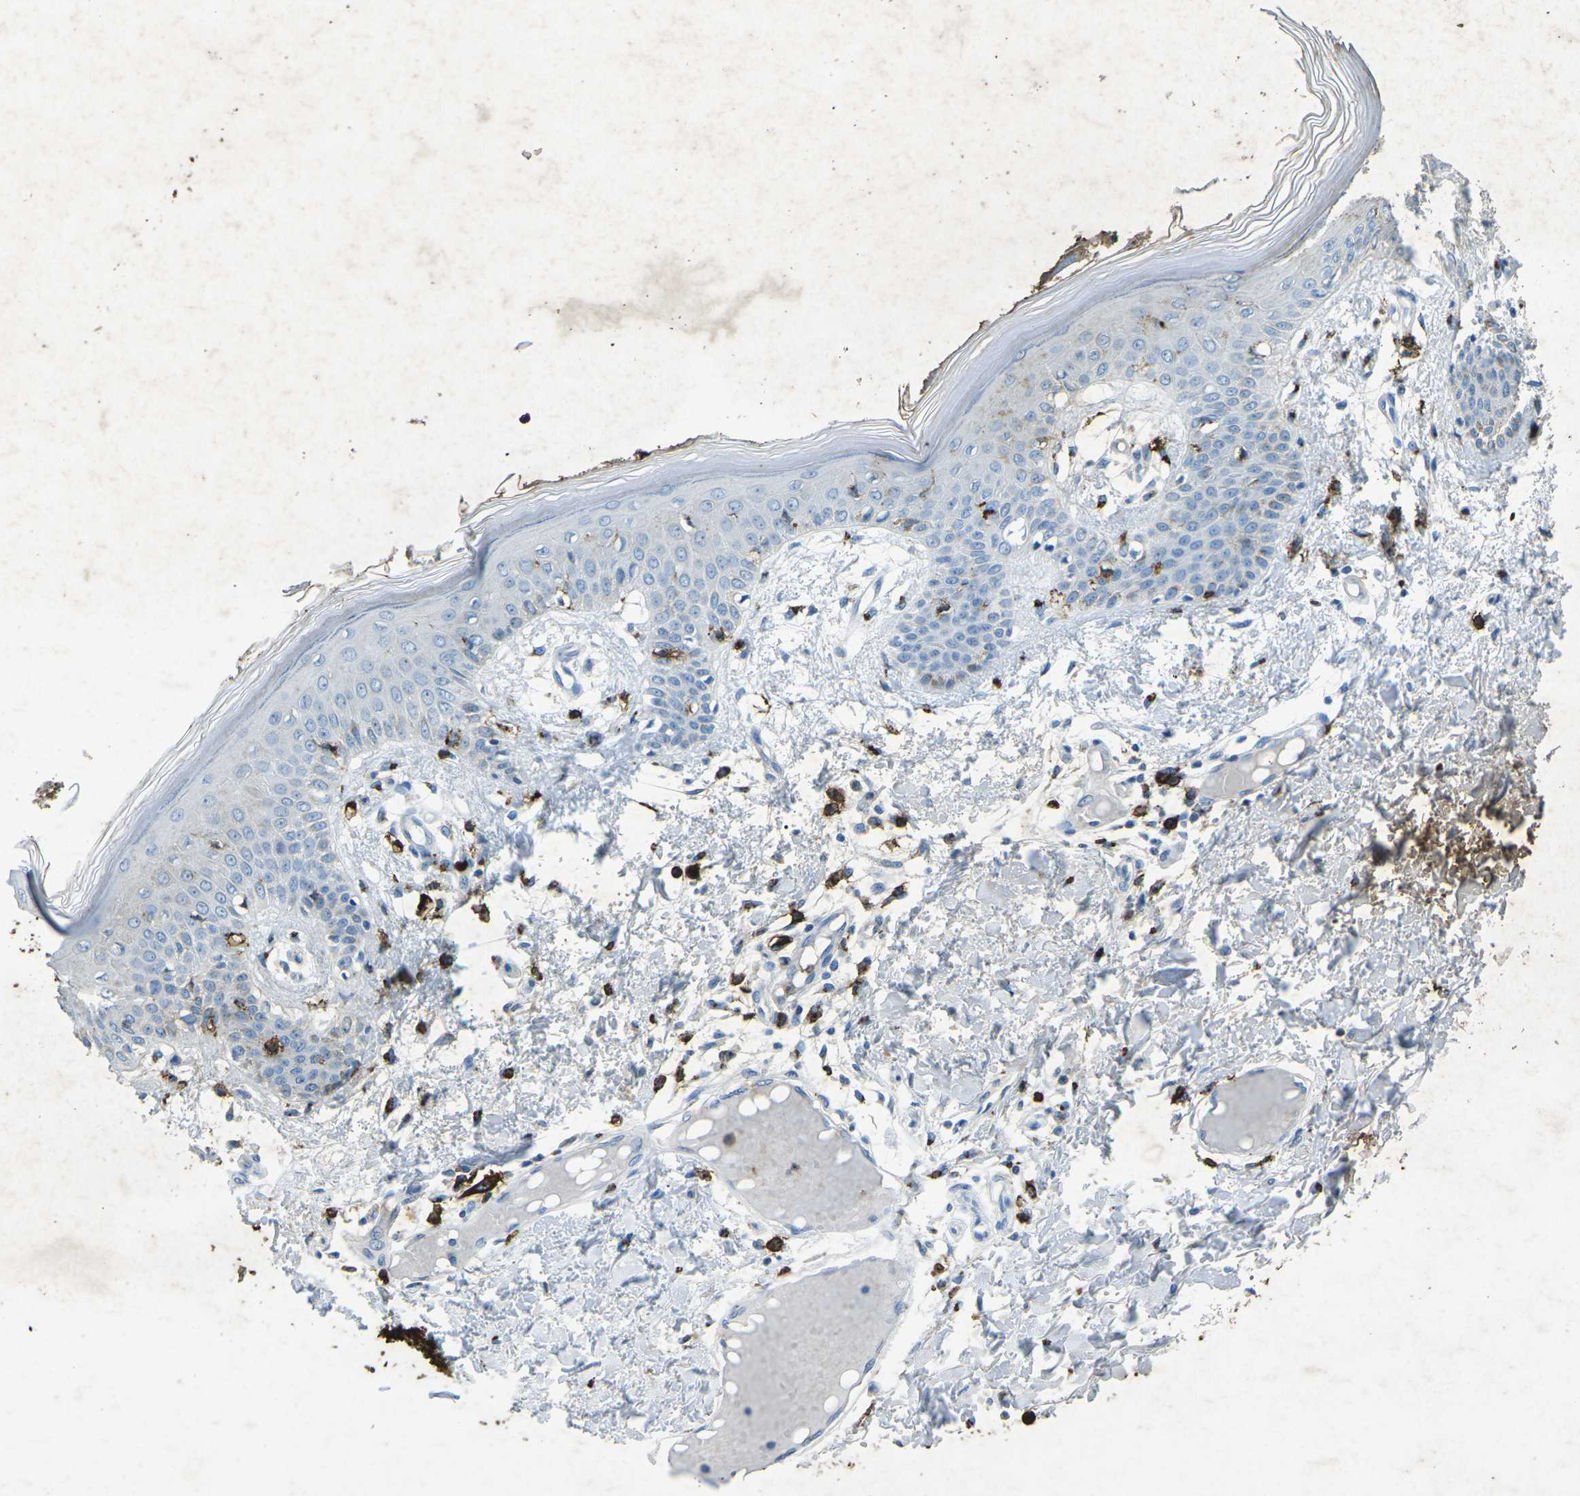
{"staining": {"intensity": "negative", "quantity": "none", "location": "none"}, "tissue": "skin", "cell_type": "Fibroblasts", "image_type": "normal", "snomed": [{"axis": "morphology", "description": "Normal tissue, NOS"}, {"axis": "topography", "description": "Skin"}], "caption": "This histopathology image is of normal skin stained with immunohistochemistry to label a protein in brown with the nuclei are counter-stained blue. There is no staining in fibroblasts.", "gene": "CTAGE1", "patient": {"sex": "male", "age": 53}}